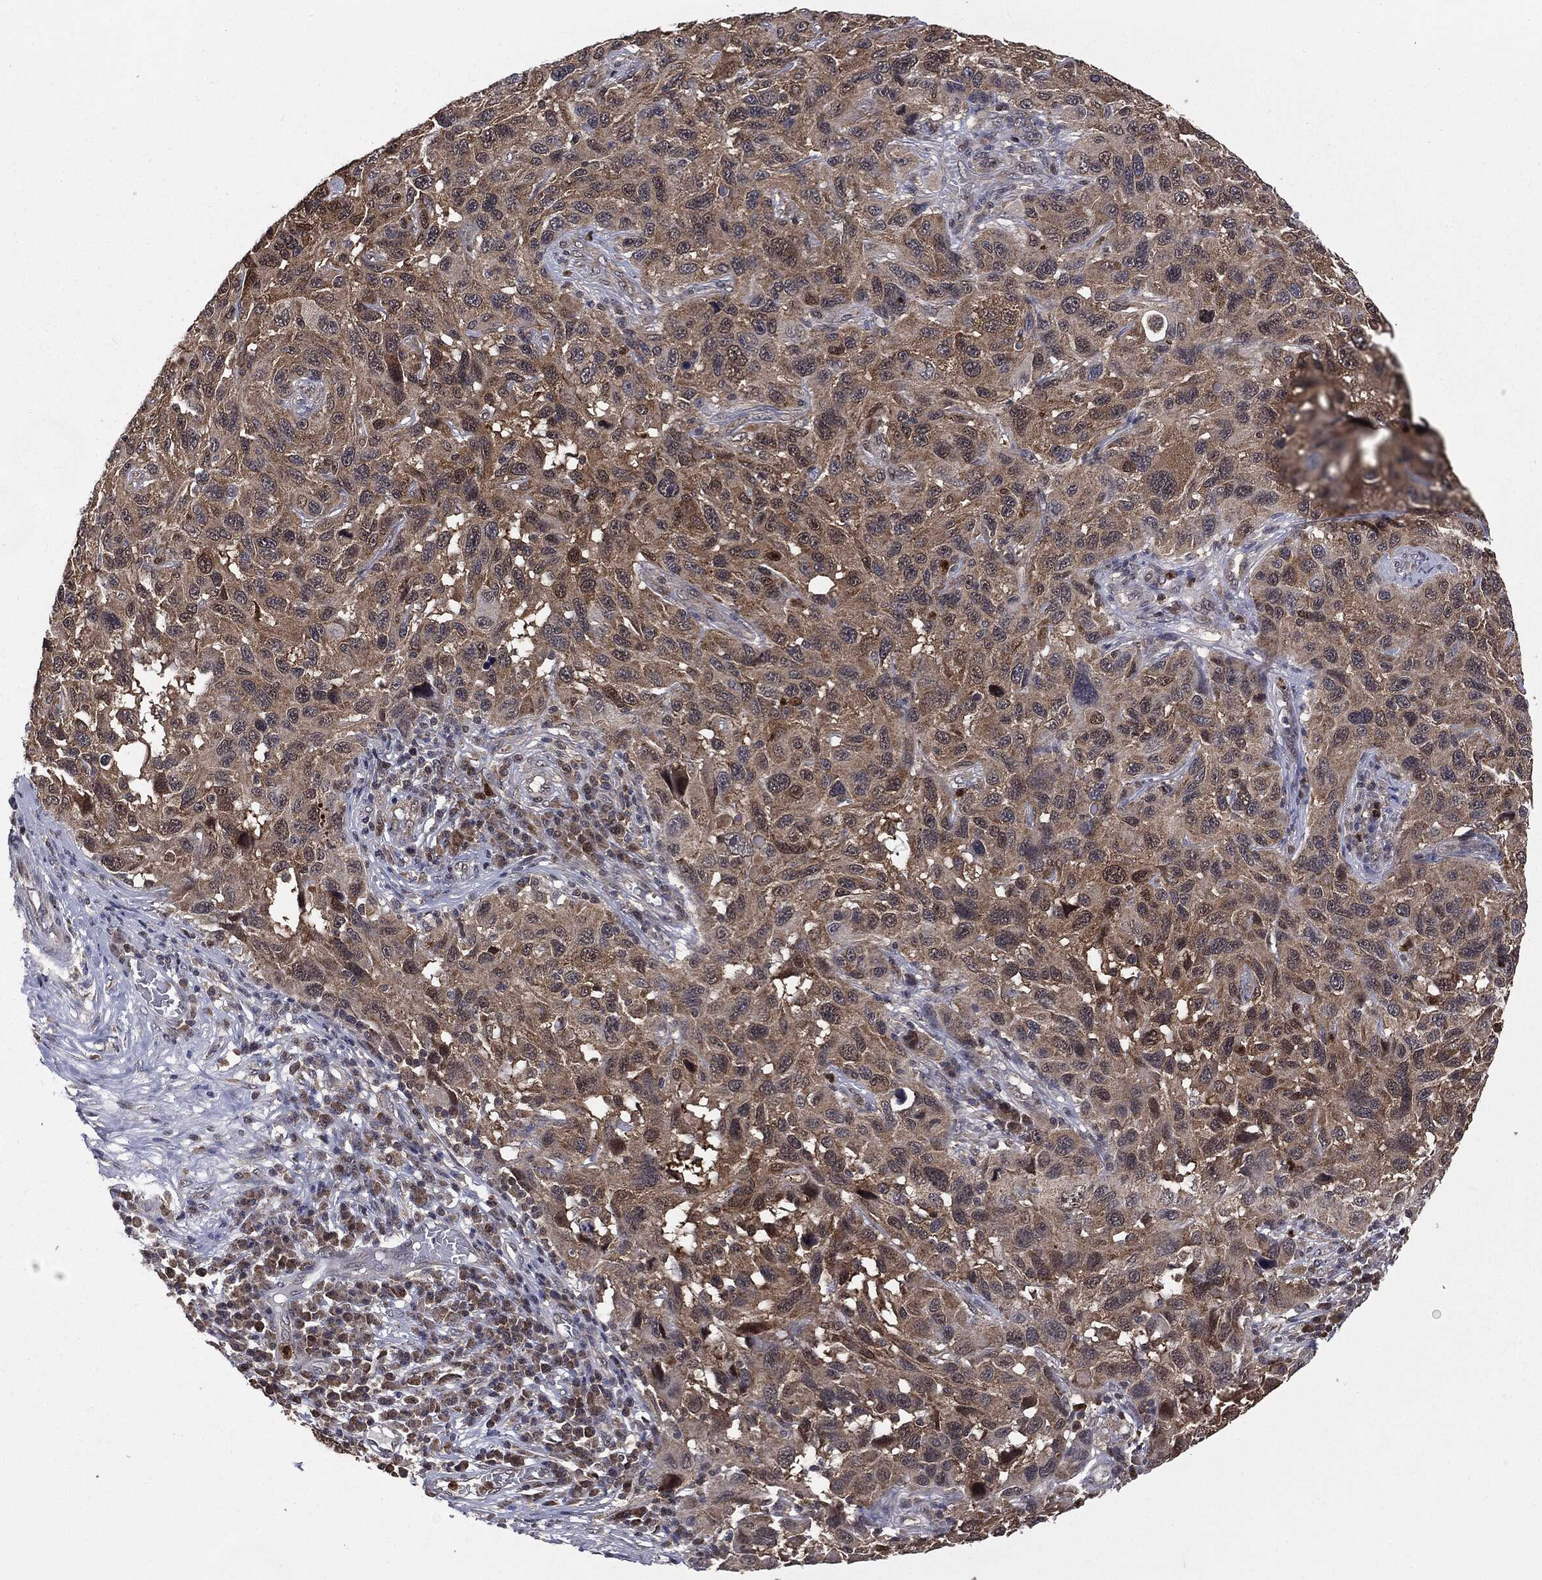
{"staining": {"intensity": "weak", "quantity": "25%-75%", "location": "cytoplasmic/membranous"}, "tissue": "melanoma", "cell_type": "Tumor cells", "image_type": "cancer", "snomed": [{"axis": "morphology", "description": "Malignant melanoma, NOS"}, {"axis": "topography", "description": "Skin"}], "caption": "Protein expression analysis of melanoma shows weak cytoplasmic/membranous positivity in about 25%-75% of tumor cells.", "gene": "GPI", "patient": {"sex": "male", "age": 53}}